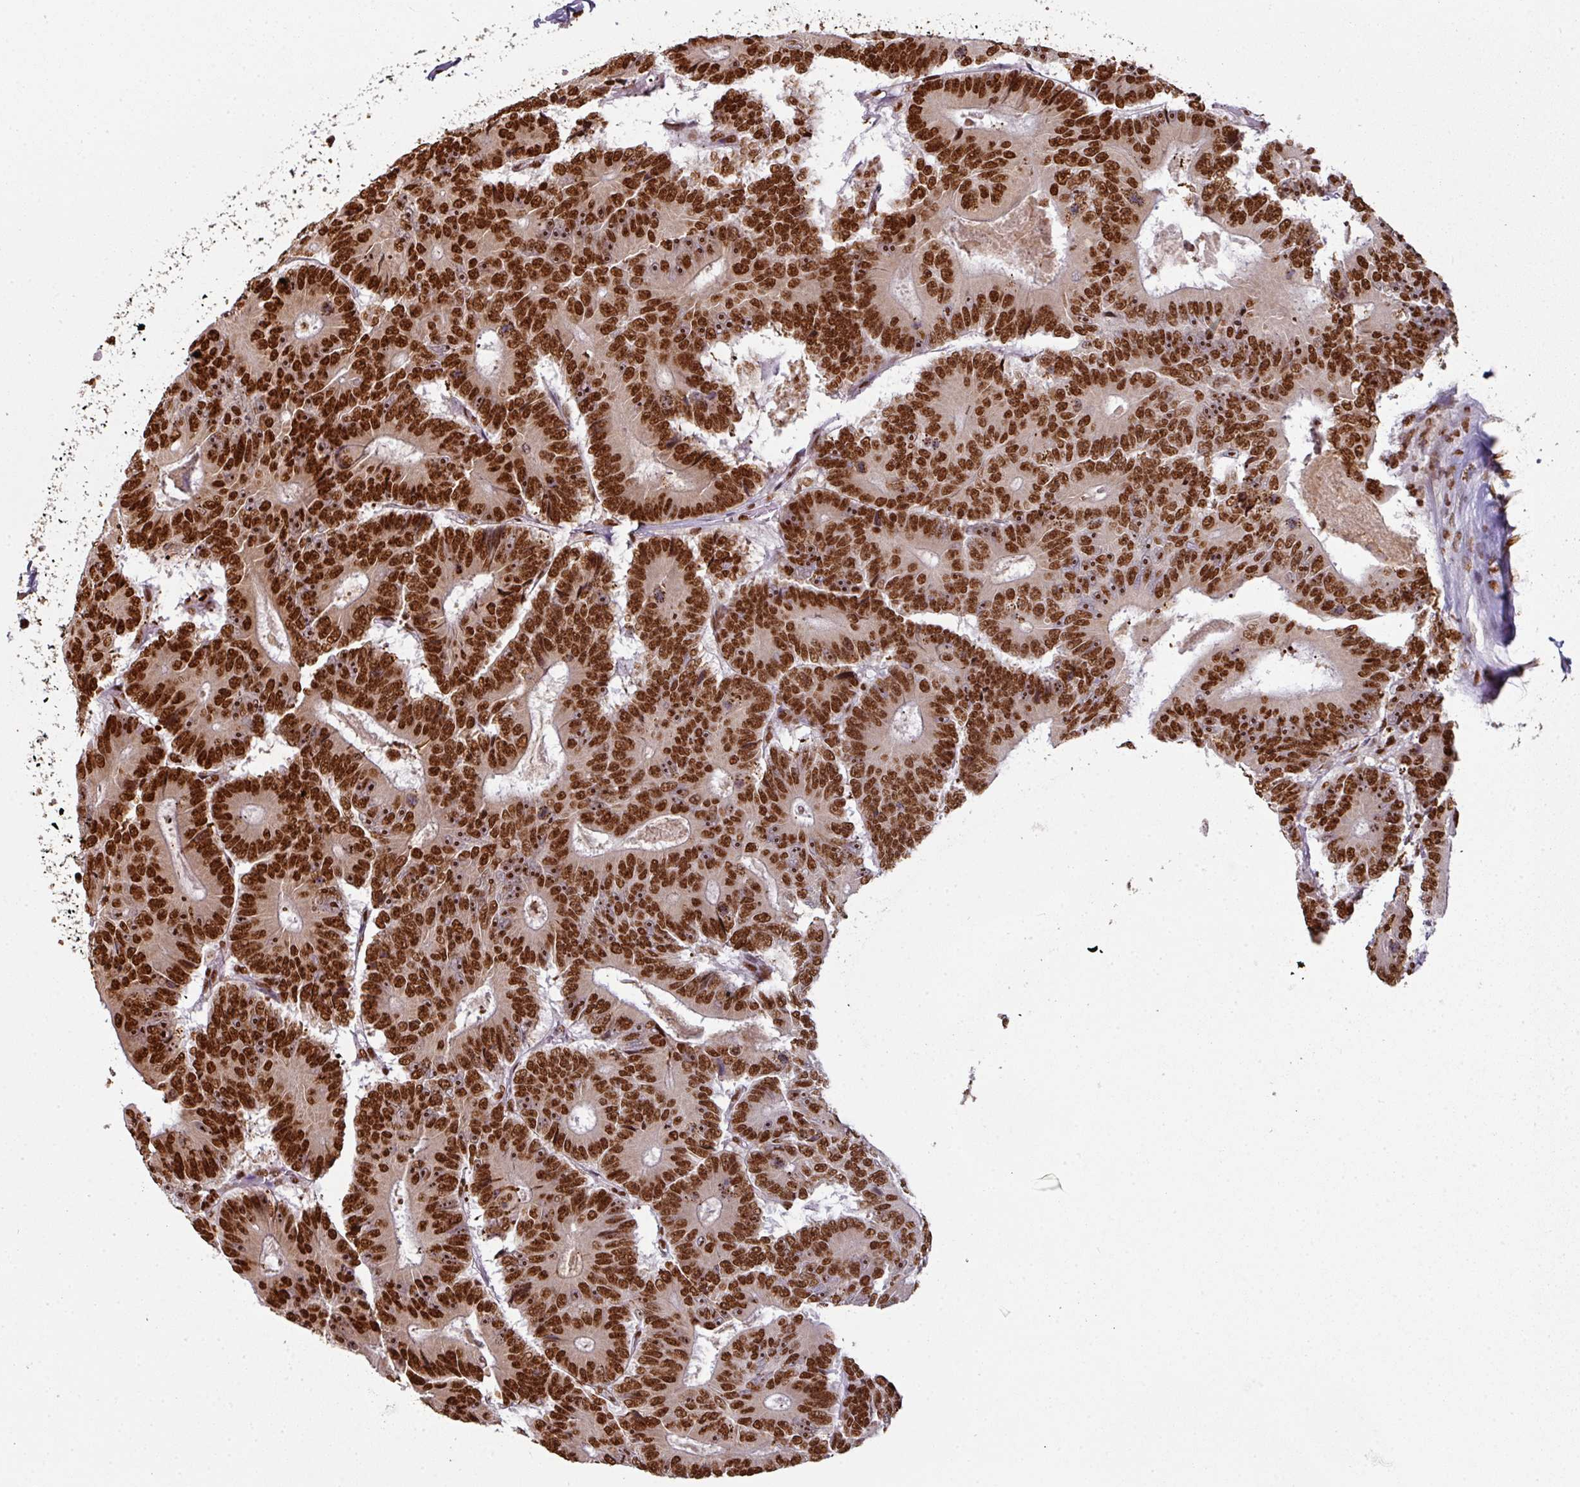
{"staining": {"intensity": "strong", "quantity": ">75%", "location": "nuclear"}, "tissue": "colorectal cancer", "cell_type": "Tumor cells", "image_type": "cancer", "snomed": [{"axis": "morphology", "description": "Adenocarcinoma, NOS"}, {"axis": "topography", "description": "Colon"}], "caption": "Tumor cells display high levels of strong nuclear expression in approximately >75% of cells in human colorectal cancer. (DAB (3,3'-diaminobenzidine) = brown stain, brightfield microscopy at high magnification).", "gene": "SIK3", "patient": {"sex": "male", "age": 83}}